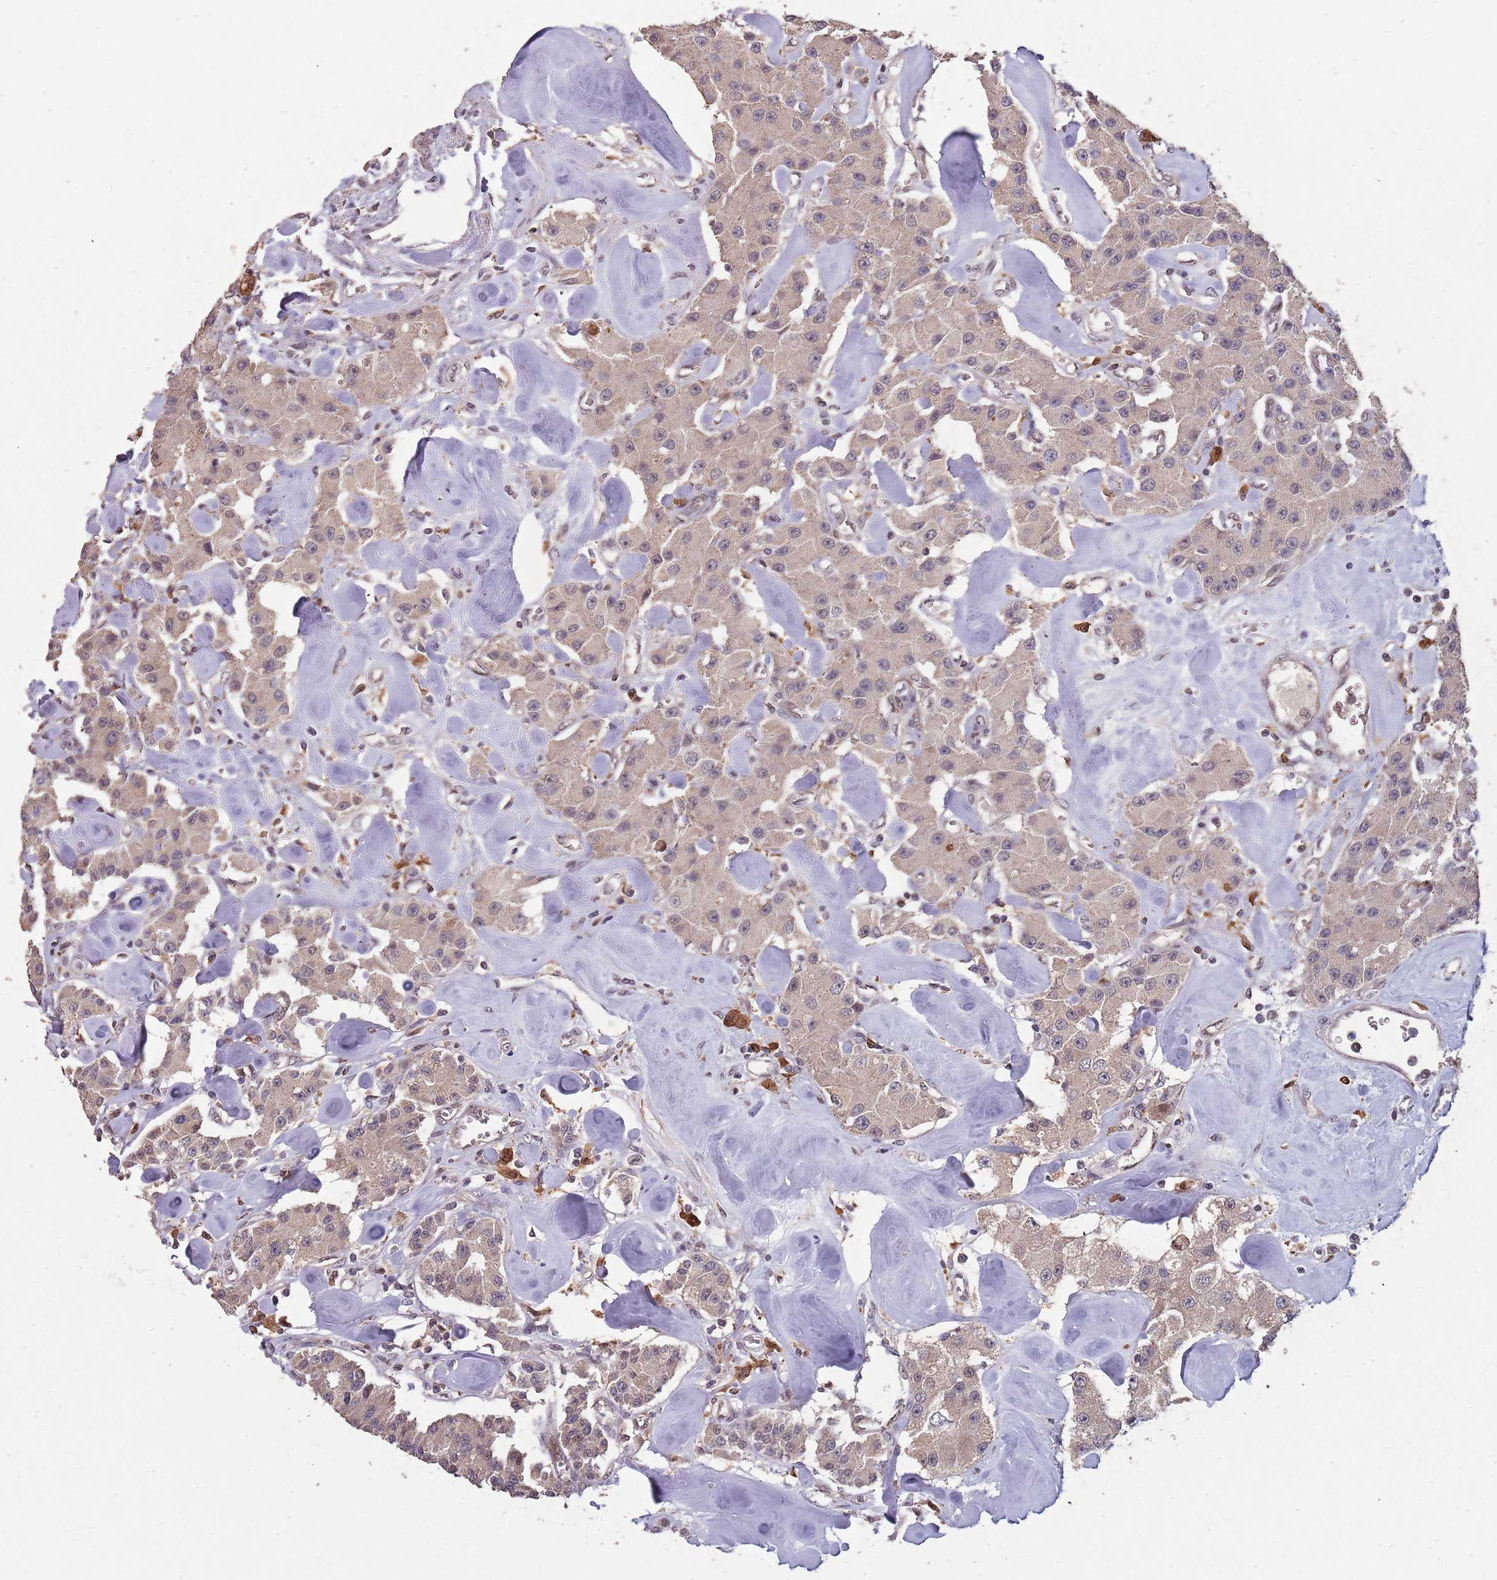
{"staining": {"intensity": "weak", "quantity": ">75%", "location": "cytoplasmic/membranous"}, "tissue": "carcinoid", "cell_type": "Tumor cells", "image_type": "cancer", "snomed": [{"axis": "morphology", "description": "Carcinoid, malignant, NOS"}, {"axis": "topography", "description": "Pancreas"}], "caption": "Malignant carcinoid was stained to show a protein in brown. There is low levels of weak cytoplasmic/membranous expression in approximately >75% of tumor cells. The protein is shown in brown color, while the nuclei are stained blue.", "gene": "ZNF639", "patient": {"sex": "male", "age": 41}}